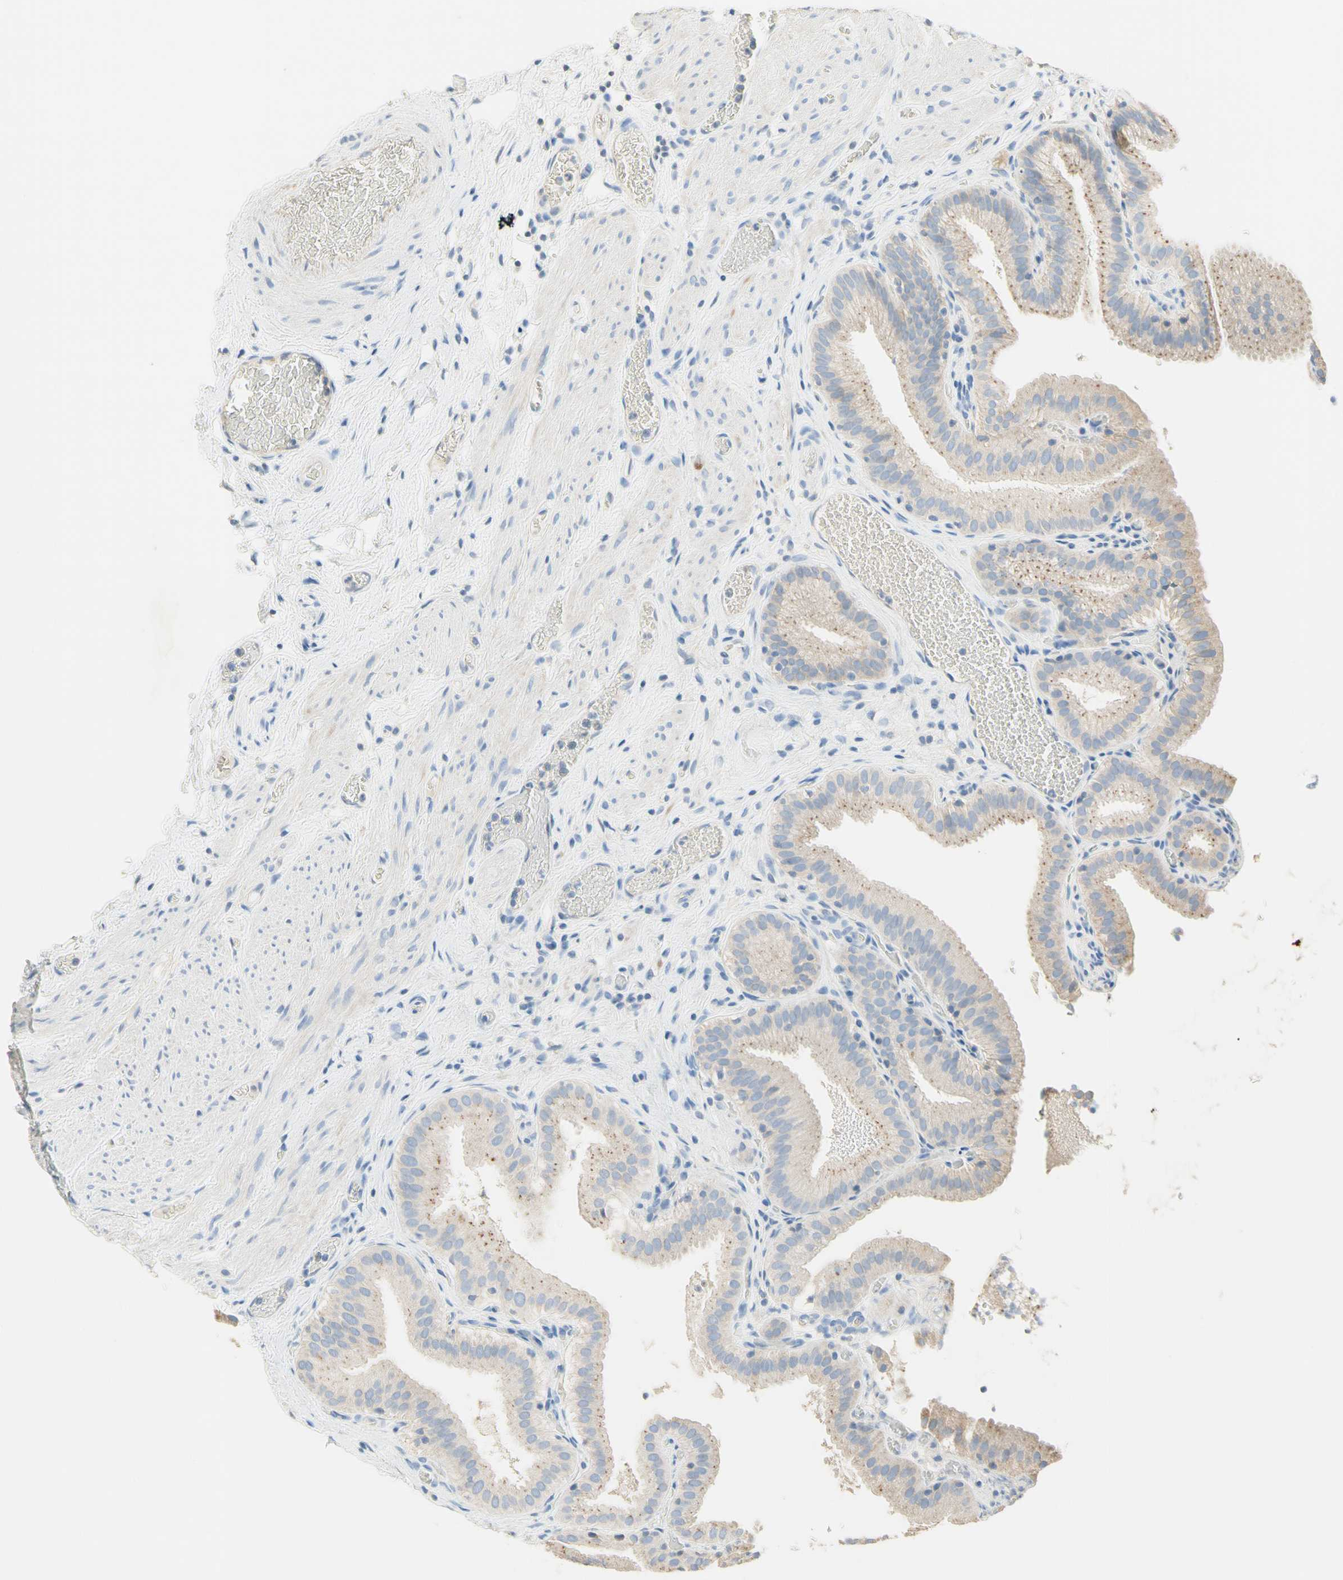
{"staining": {"intensity": "moderate", "quantity": "25%-75%", "location": "cytoplasmic/membranous"}, "tissue": "gallbladder", "cell_type": "Glandular cells", "image_type": "normal", "snomed": [{"axis": "morphology", "description": "Normal tissue, NOS"}, {"axis": "topography", "description": "Gallbladder"}], "caption": "The micrograph reveals staining of normal gallbladder, revealing moderate cytoplasmic/membranous protein expression (brown color) within glandular cells. (brown staining indicates protein expression, while blue staining denotes nuclei).", "gene": "NECTIN4", "patient": {"sex": "male", "age": 54}}